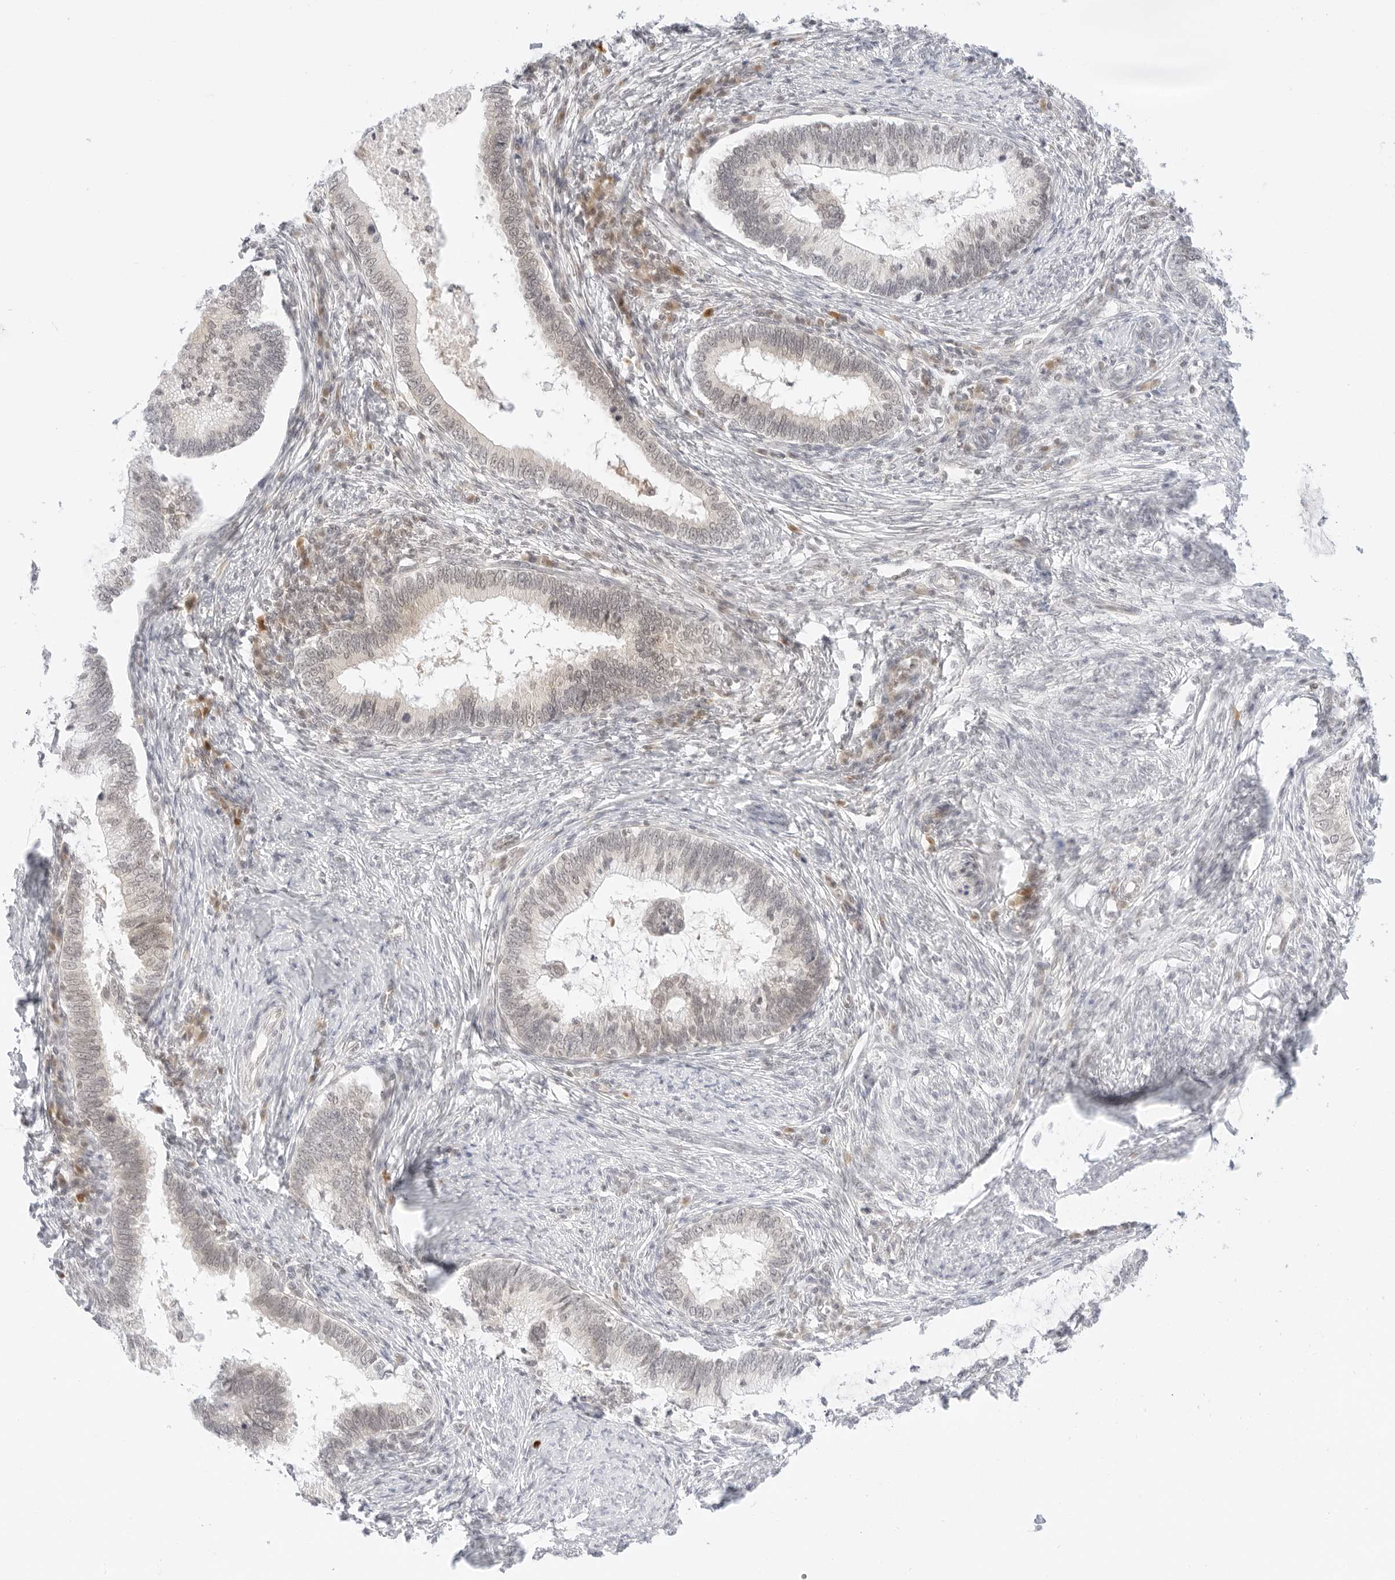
{"staining": {"intensity": "weak", "quantity": "<25%", "location": "nuclear"}, "tissue": "cervical cancer", "cell_type": "Tumor cells", "image_type": "cancer", "snomed": [{"axis": "morphology", "description": "Adenocarcinoma, NOS"}, {"axis": "topography", "description": "Cervix"}], "caption": "A high-resolution histopathology image shows IHC staining of adenocarcinoma (cervical), which demonstrates no significant expression in tumor cells.", "gene": "POLR3C", "patient": {"sex": "female", "age": 36}}